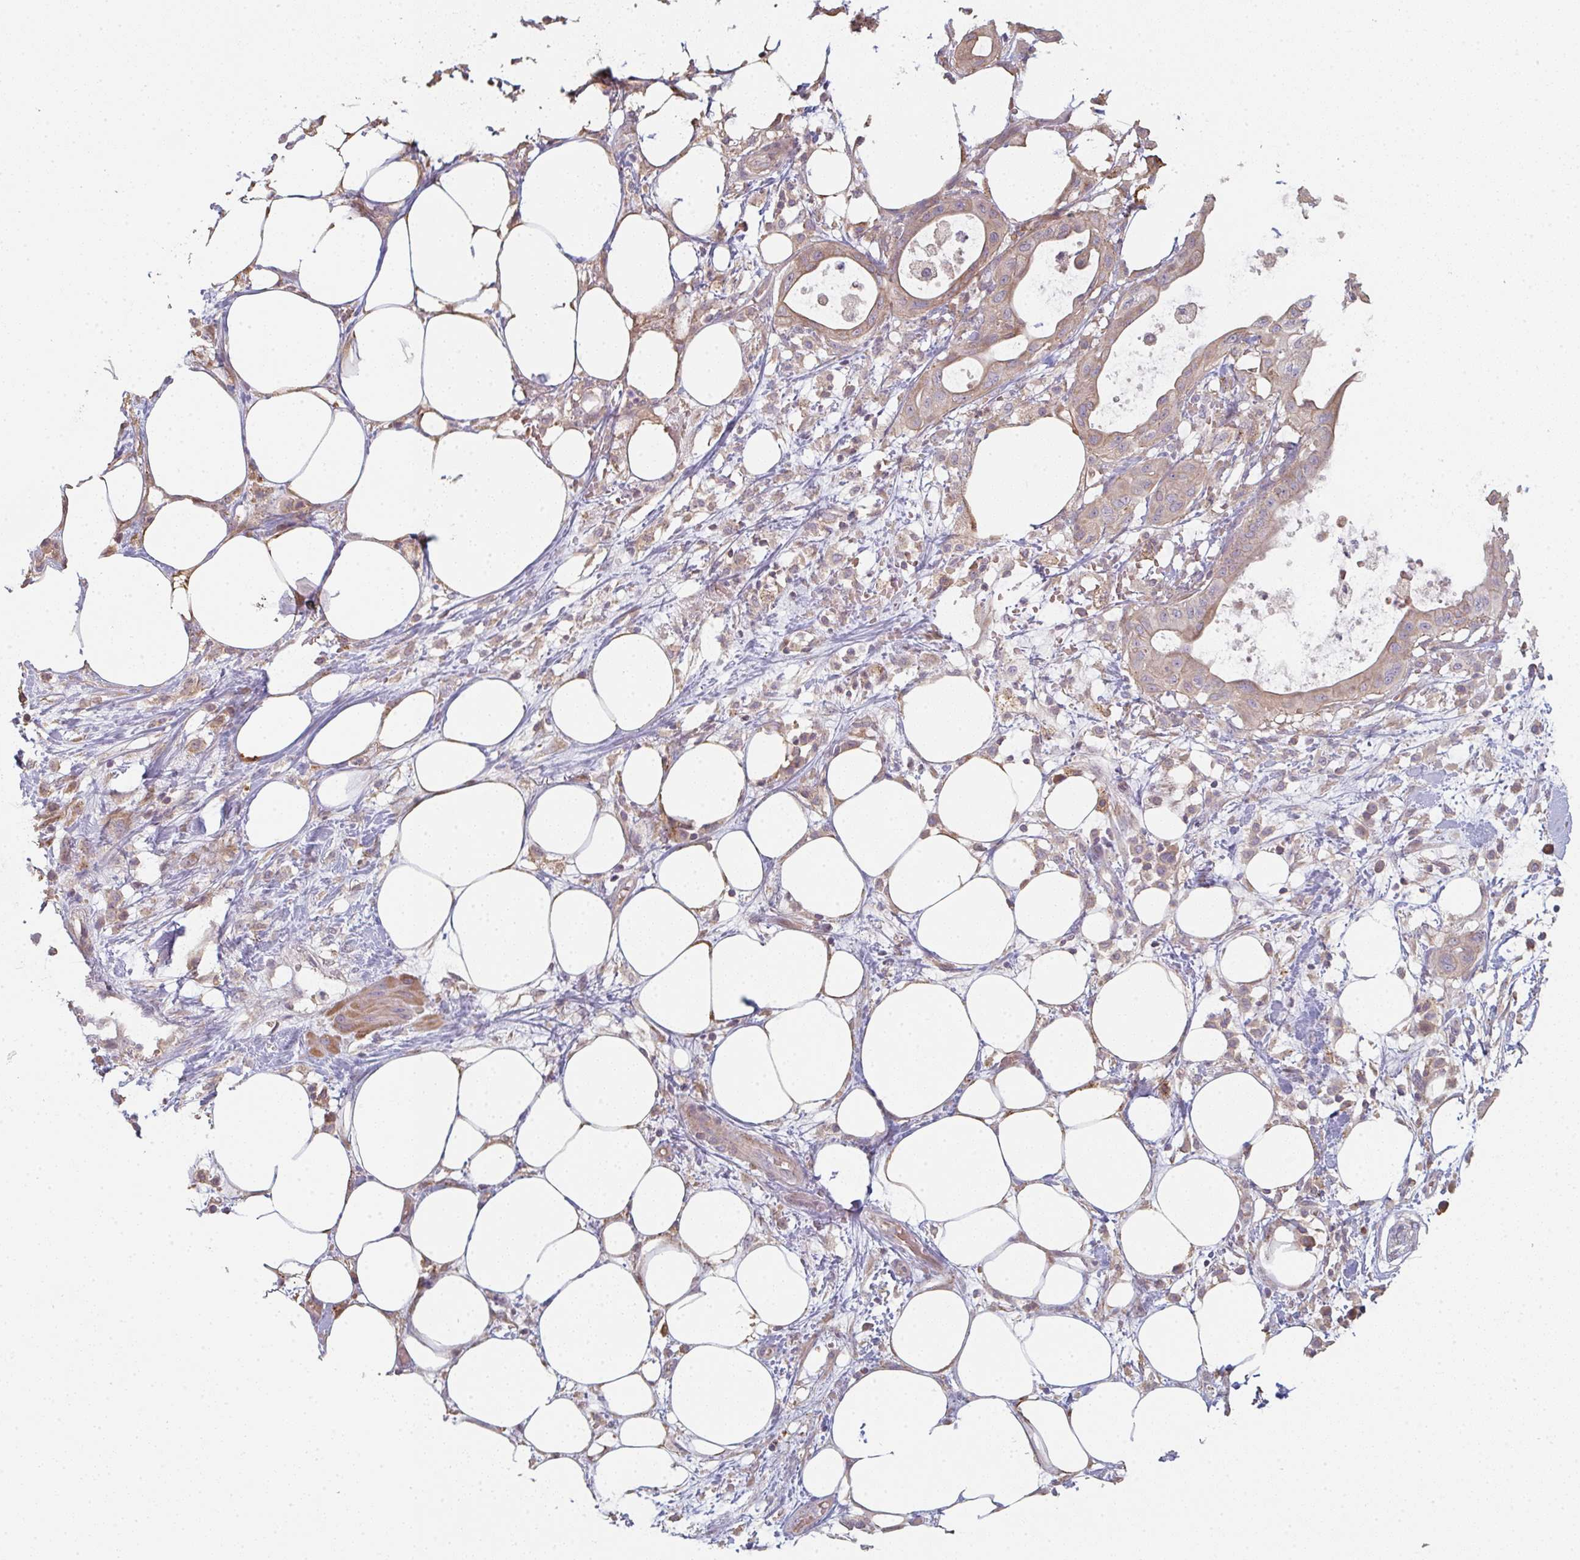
{"staining": {"intensity": "weak", "quantity": "<25%", "location": "cytoplasmic/membranous"}, "tissue": "pancreatic cancer", "cell_type": "Tumor cells", "image_type": "cancer", "snomed": [{"axis": "morphology", "description": "Adenocarcinoma, NOS"}, {"axis": "topography", "description": "Pancreas"}], "caption": "Immunohistochemistry micrograph of neoplastic tissue: human pancreatic cancer (adenocarcinoma) stained with DAB (3,3'-diaminobenzidine) demonstrates no significant protein staining in tumor cells. (DAB (3,3'-diaminobenzidine) immunohistochemistry, high magnification).", "gene": "TMEM237", "patient": {"sex": "male", "age": 68}}